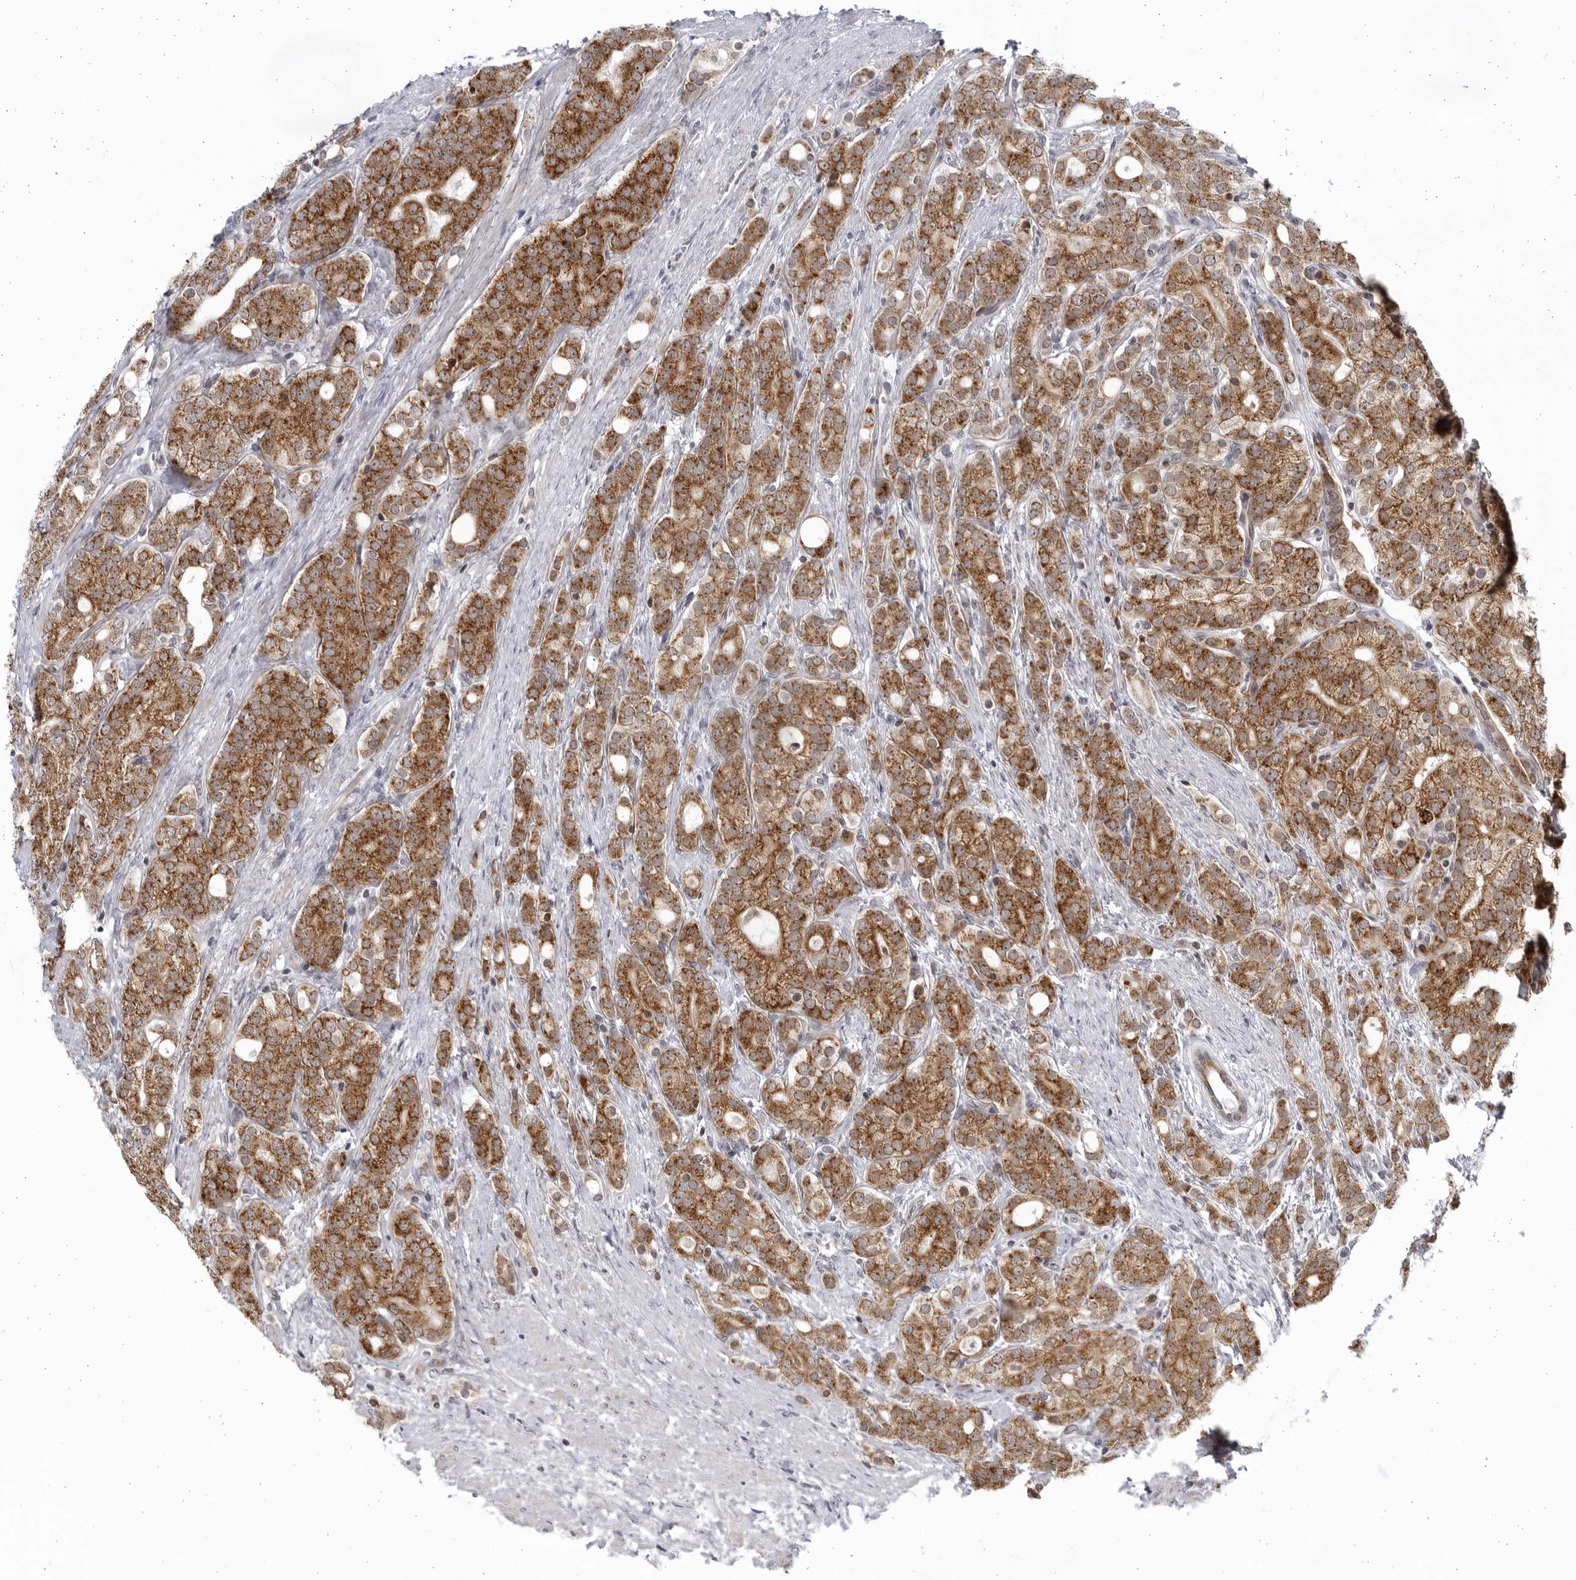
{"staining": {"intensity": "moderate", "quantity": ">75%", "location": "cytoplasmic/membranous"}, "tissue": "prostate cancer", "cell_type": "Tumor cells", "image_type": "cancer", "snomed": [{"axis": "morphology", "description": "Adenocarcinoma, High grade"}, {"axis": "topography", "description": "Prostate"}], "caption": "The immunohistochemical stain shows moderate cytoplasmic/membranous expression in tumor cells of prostate cancer tissue. (DAB (3,3'-diaminobenzidine) IHC, brown staining for protein, blue staining for nuclei).", "gene": "SLC25A22", "patient": {"sex": "male", "age": 57}}